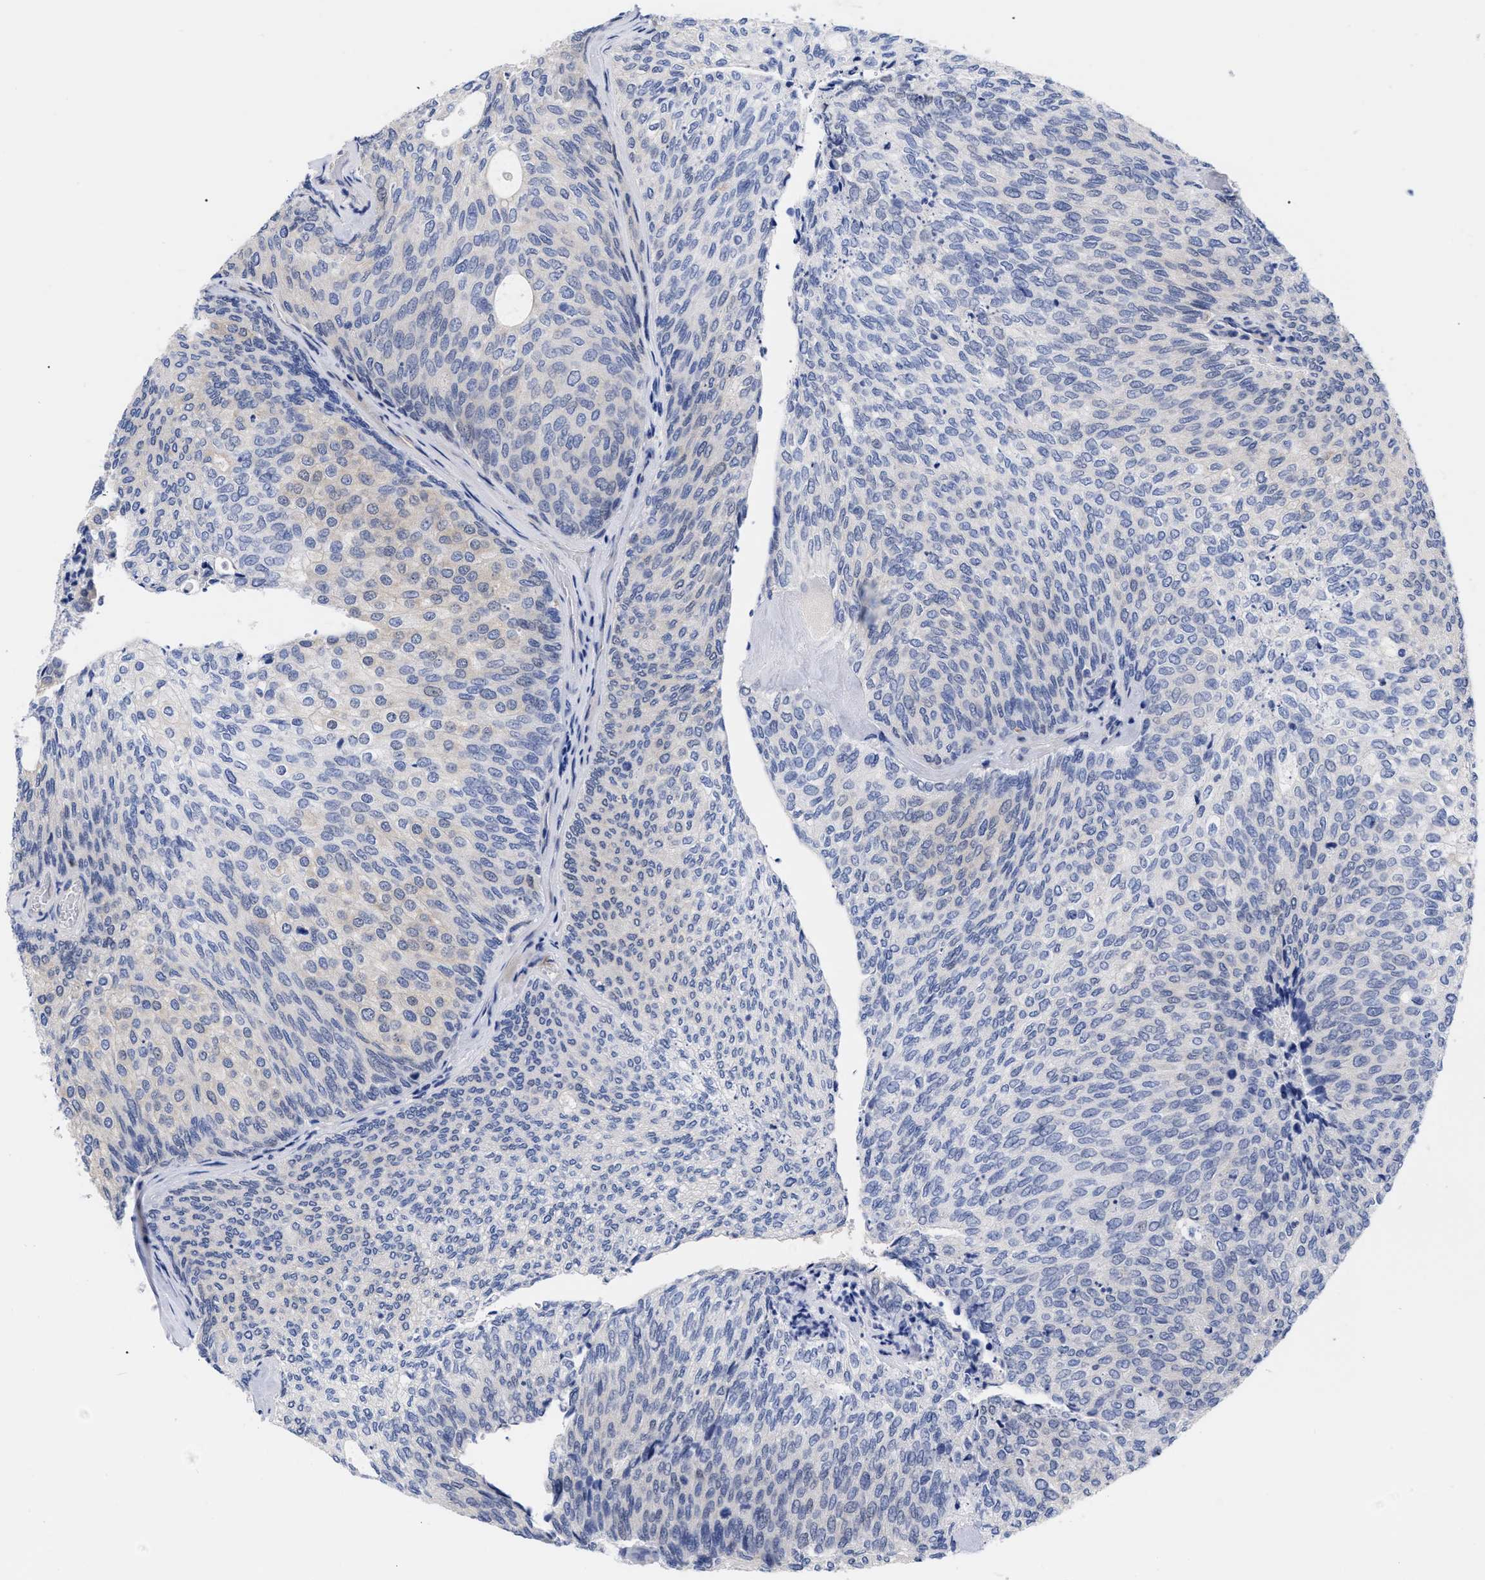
{"staining": {"intensity": "negative", "quantity": "none", "location": "none"}, "tissue": "urothelial cancer", "cell_type": "Tumor cells", "image_type": "cancer", "snomed": [{"axis": "morphology", "description": "Urothelial carcinoma, Low grade"}, {"axis": "topography", "description": "Urinary bladder"}], "caption": "Immunohistochemistry micrograph of human urothelial carcinoma (low-grade) stained for a protein (brown), which exhibits no positivity in tumor cells.", "gene": "IRAG2", "patient": {"sex": "female", "age": 79}}